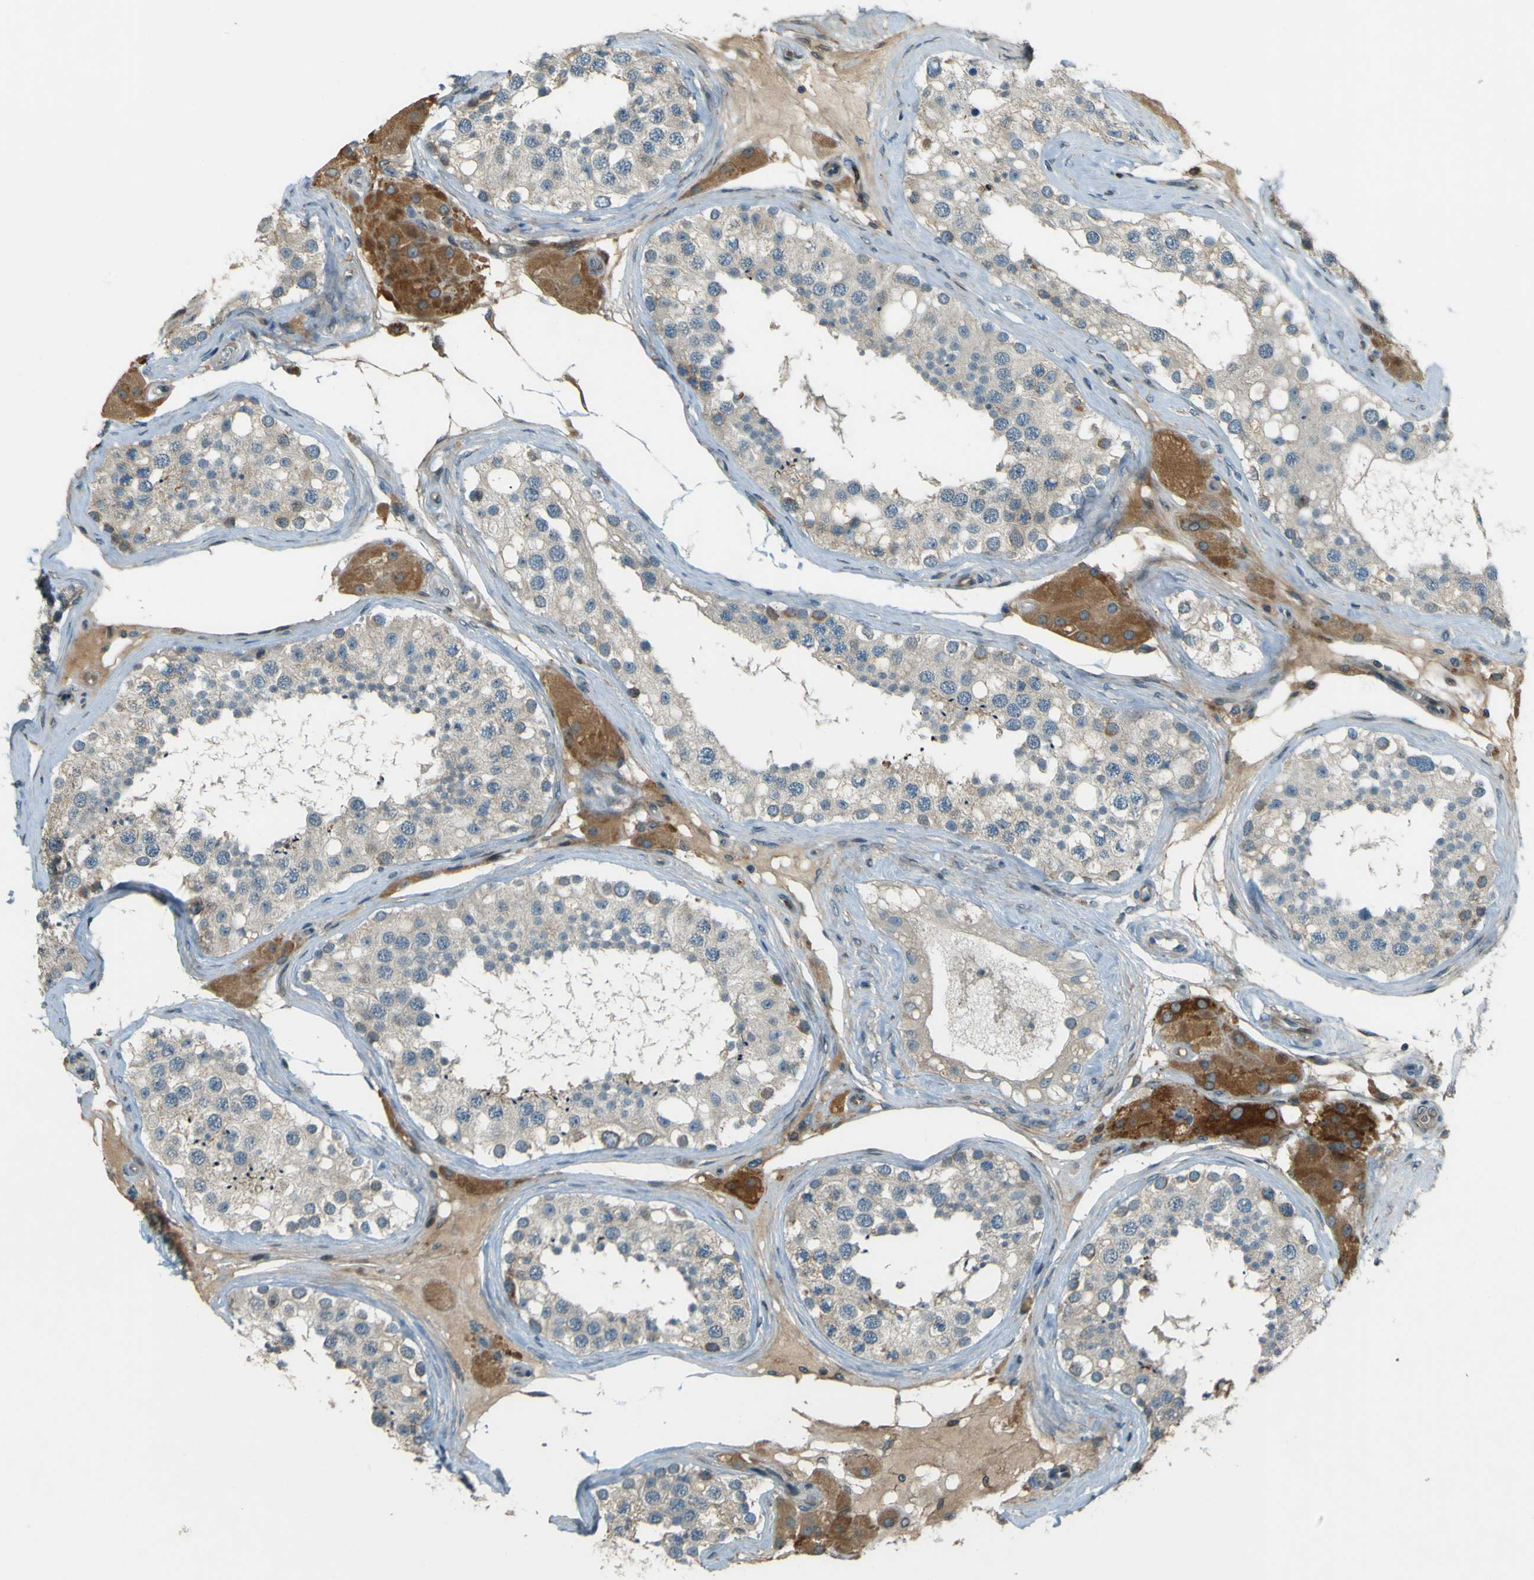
{"staining": {"intensity": "weak", "quantity": "25%-75%", "location": "cytoplasmic/membranous"}, "tissue": "testis", "cell_type": "Cells in seminiferous ducts", "image_type": "normal", "snomed": [{"axis": "morphology", "description": "Normal tissue, NOS"}, {"axis": "topography", "description": "Testis"}], "caption": "Immunohistochemical staining of normal testis reveals weak cytoplasmic/membranous protein staining in about 25%-75% of cells in seminiferous ducts. (DAB (3,3'-diaminobenzidine) IHC, brown staining for protein, blue staining for nuclei).", "gene": "LPCAT1", "patient": {"sex": "male", "age": 68}}